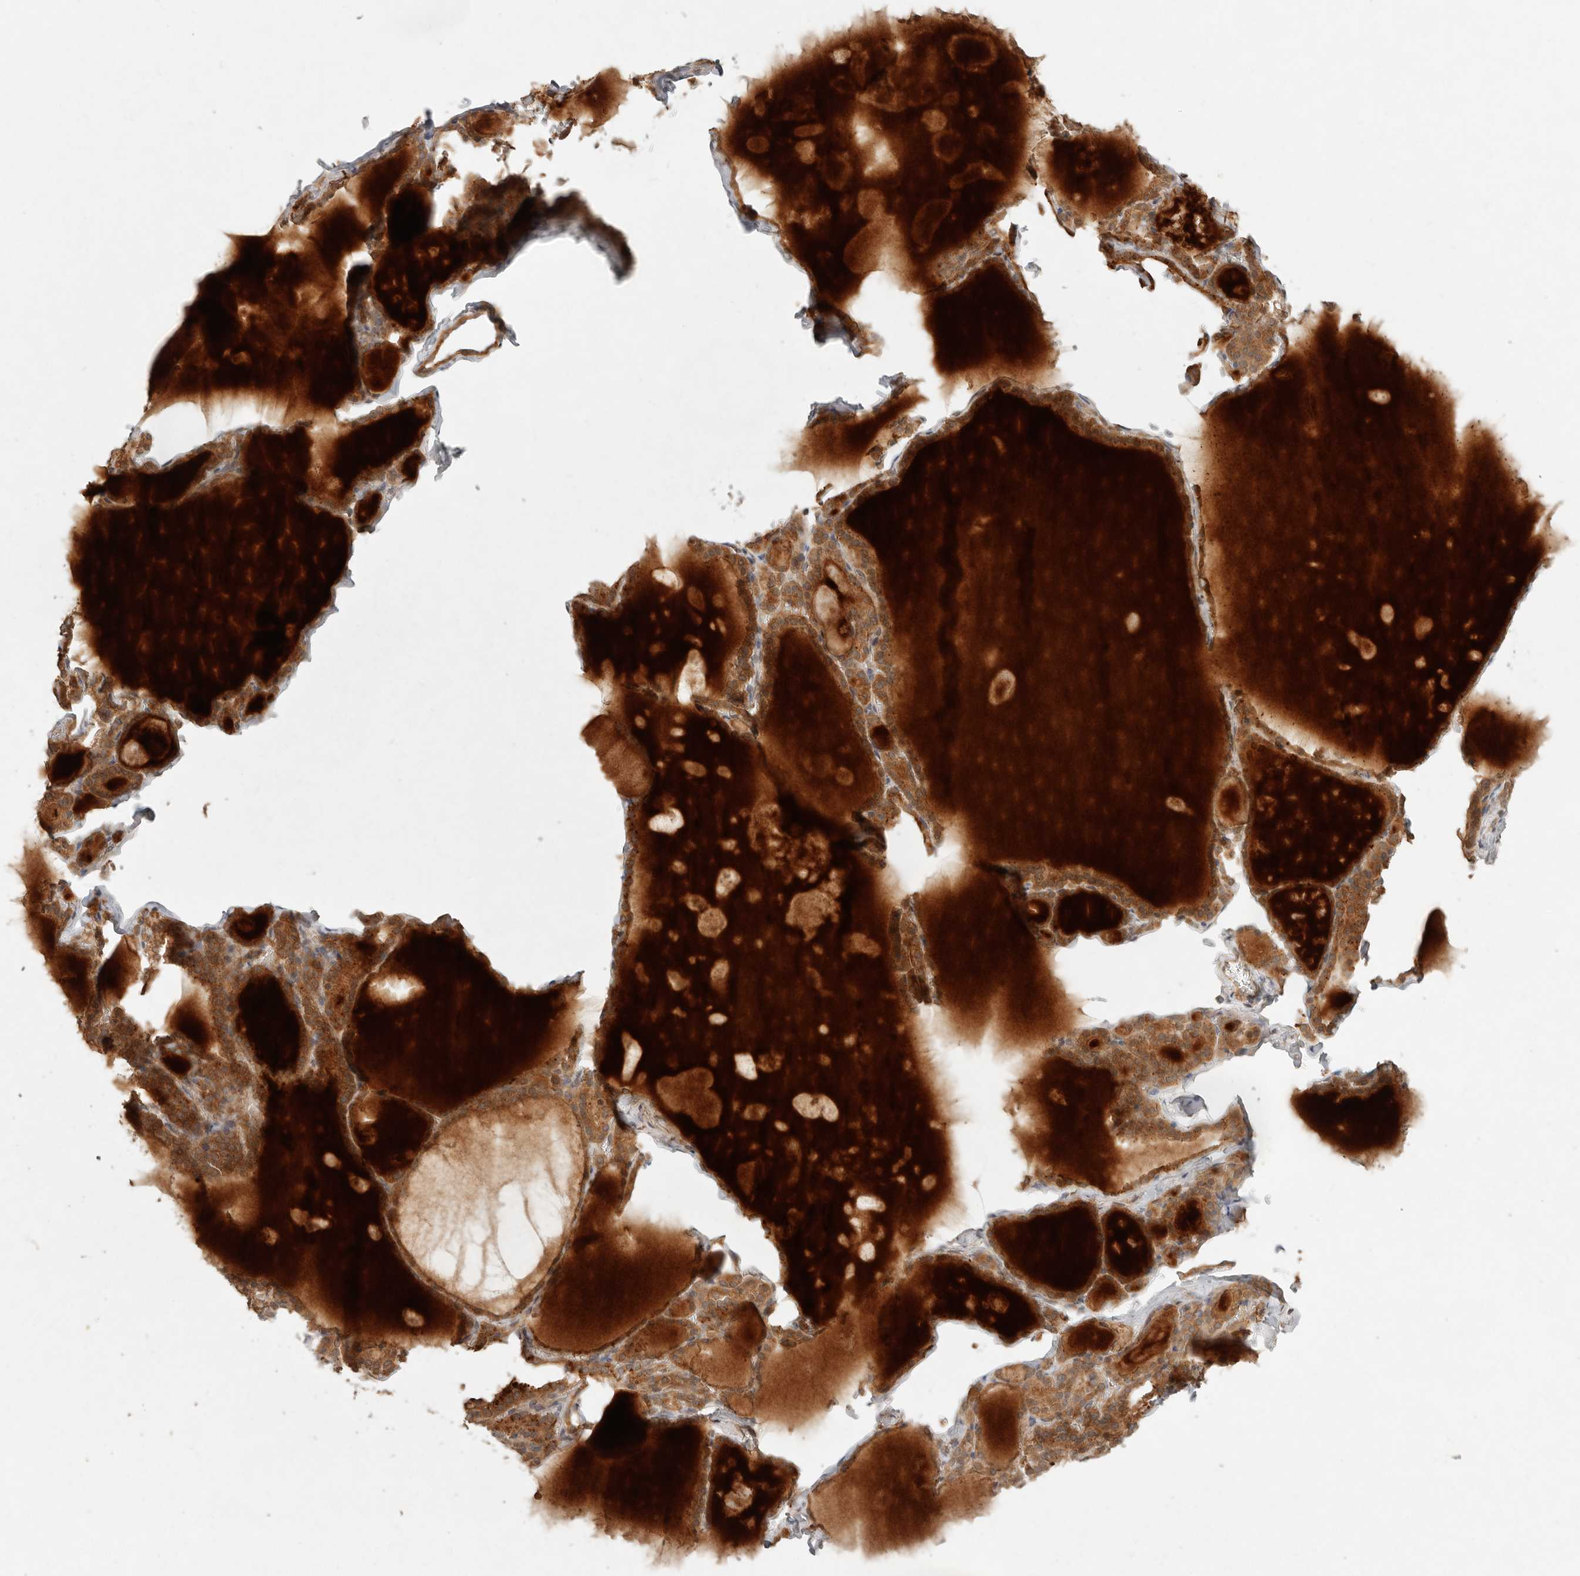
{"staining": {"intensity": "moderate", "quantity": ">75%", "location": "cytoplasmic/membranous"}, "tissue": "thyroid gland", "cell_type": "Glandular cells", "image_type": "normal", "snomed": [{"axis": "morphology", "description": "Normal tissue, NOS"}, {"axis": "topography", "description": "Thyroid gland"}], "caption": "Protein staining by IHC displays moderate cytoplasmic/membranous expression in approximately >75% of glandular cells in normal thyroid gland. The protein is shown in brown color, while the nuclei are stained blue.", "gene": "HECTD3", "patient": {"sex": "male", "age": 56}}